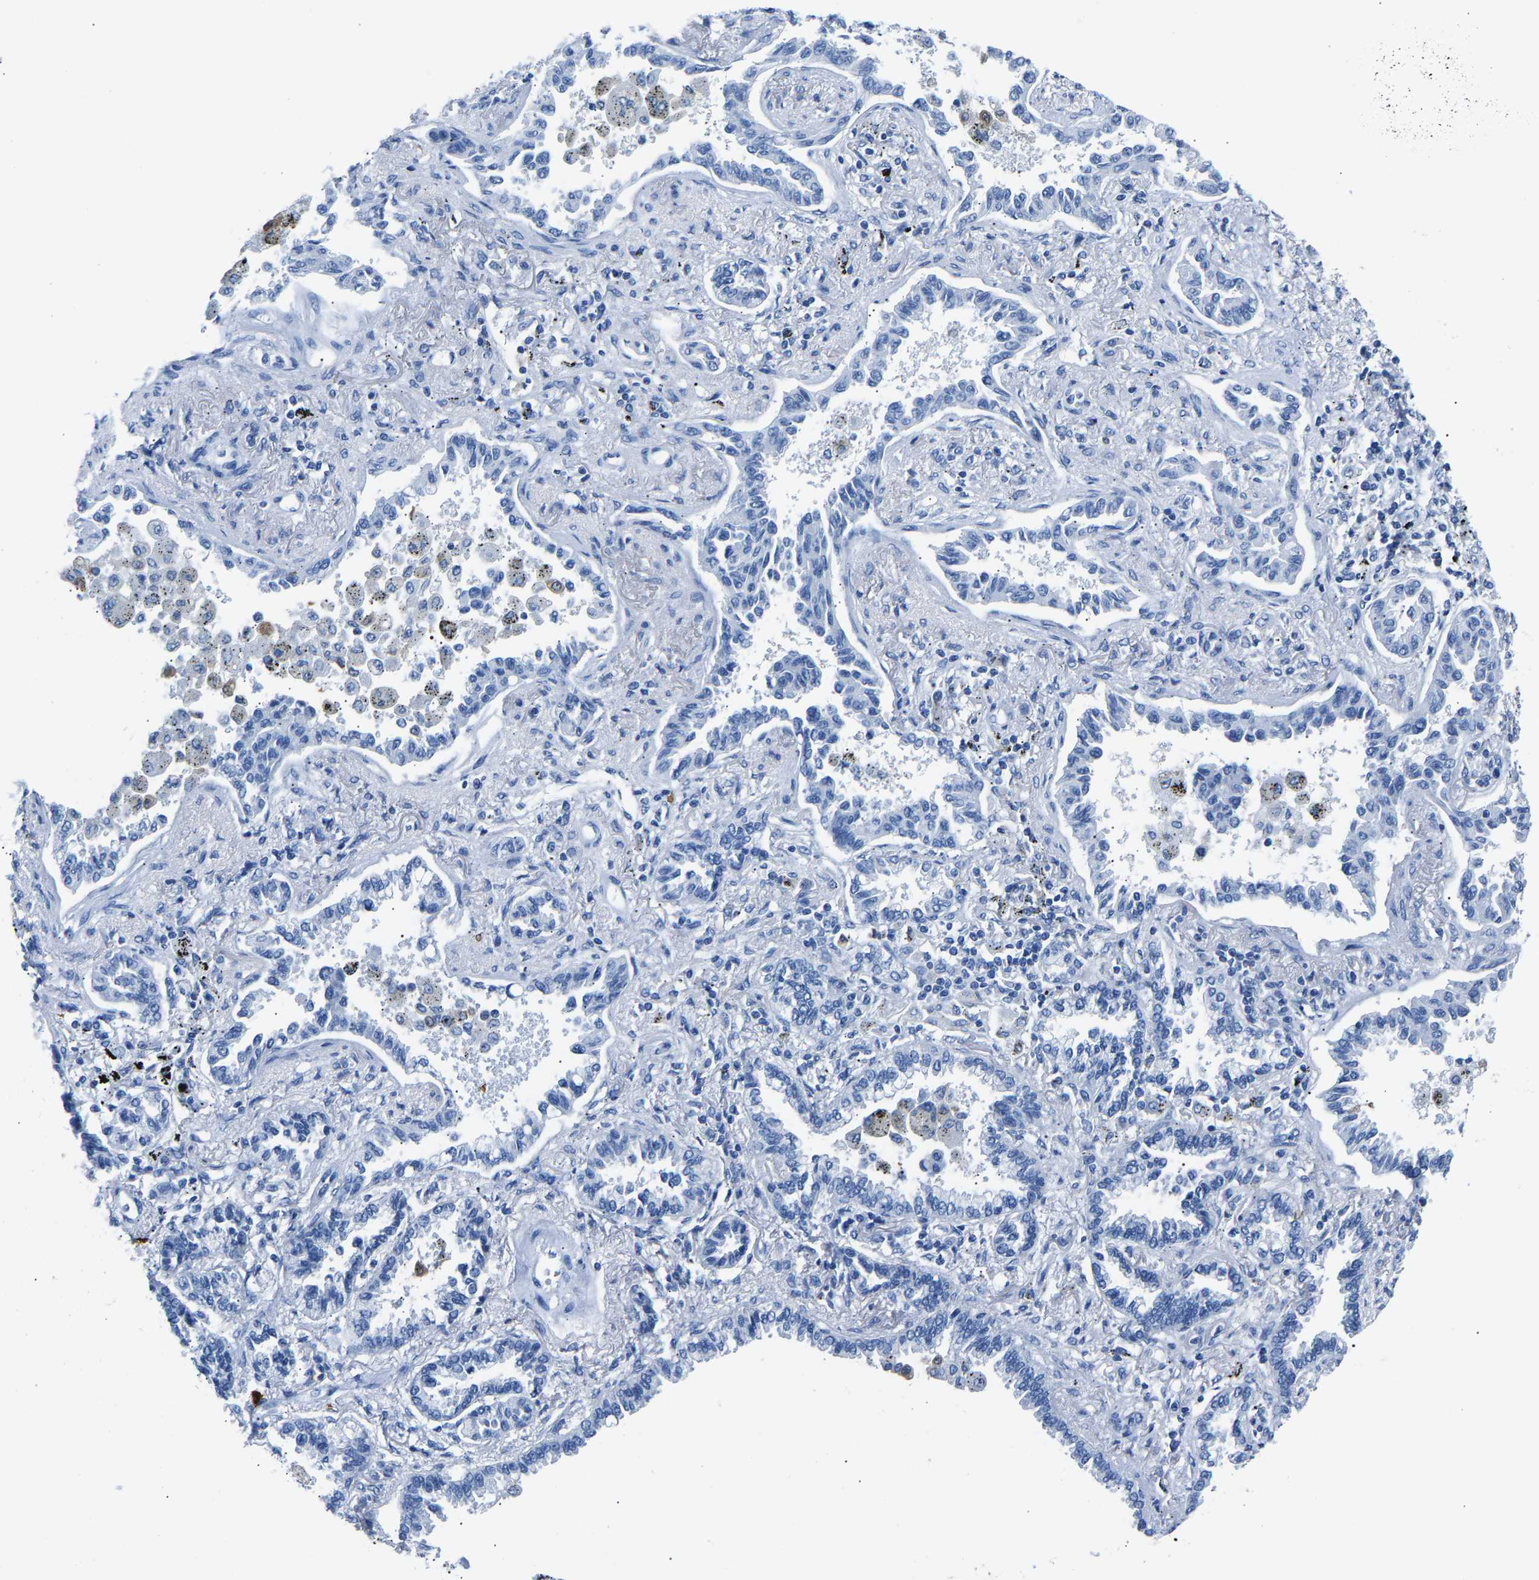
{"staining": {"intensity": "negative", "quantity": "none", "location": "none"}, "tissue": "lung cancer", "cell_type": "Tumor cells", "image_type": "cancer", "snomed": [{"axis": "morphology", "description": "Normal tissue, NOS"}, {"axis": "morphology", "description": "Adenocarcinoma, NOS"}, {"axis": "topography", "description": "Lung"}], "caption": "Protein analysis of lung adenocarcinoma displays no significant staining in tumor cells. (Stains: DAB (3,3'-diaminobenzidine) IHC with hematoxylin counter stain, Microscopy: brightfield microscopy at high magnification).", "gene": "S100P", "patient": {"sex": "male", "age": 59}}